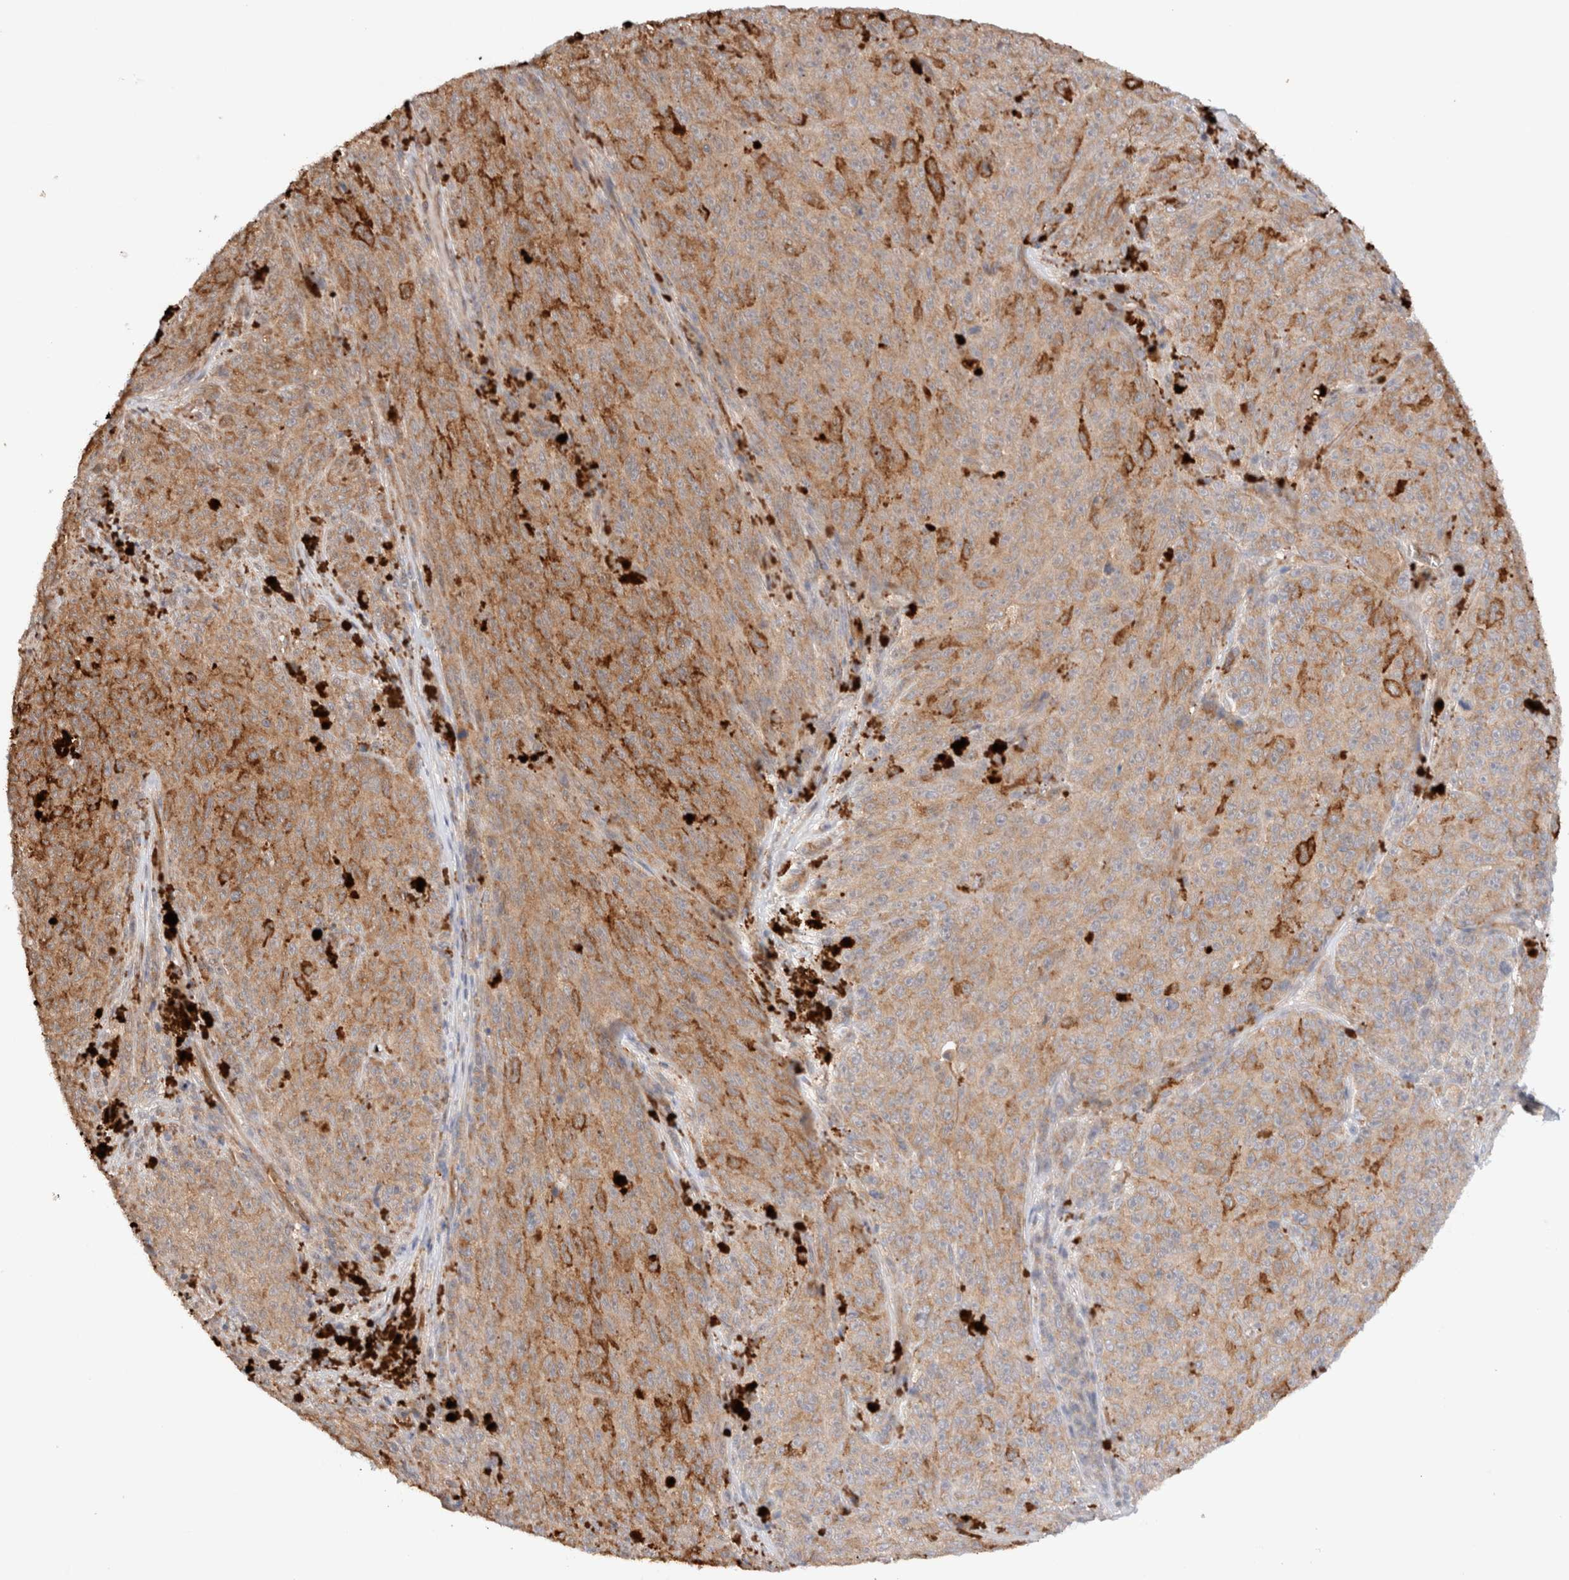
{"staining": {"intensity": "moderate", "quantity": ">75%", "location": "cytoplasmic/membranous"}, "tissue": "melanoma", "cell_type": "Tumor cells", "image_type": "cancer", "snomed": [{"axis": "morphology", "description": "Malignant melanoma, NOS"}, {"axis": "topography", "description": "Skin"}], "caption": "A photomicrograph of human melanoma stained for a protein demonstrates moderate cytoplasmic/membranous brown staining in tumor cells. (IHC, brightfield microscopy, high magnification).", "gene": "KLHL20", "patient": {"sex": "female", "age": 82}}